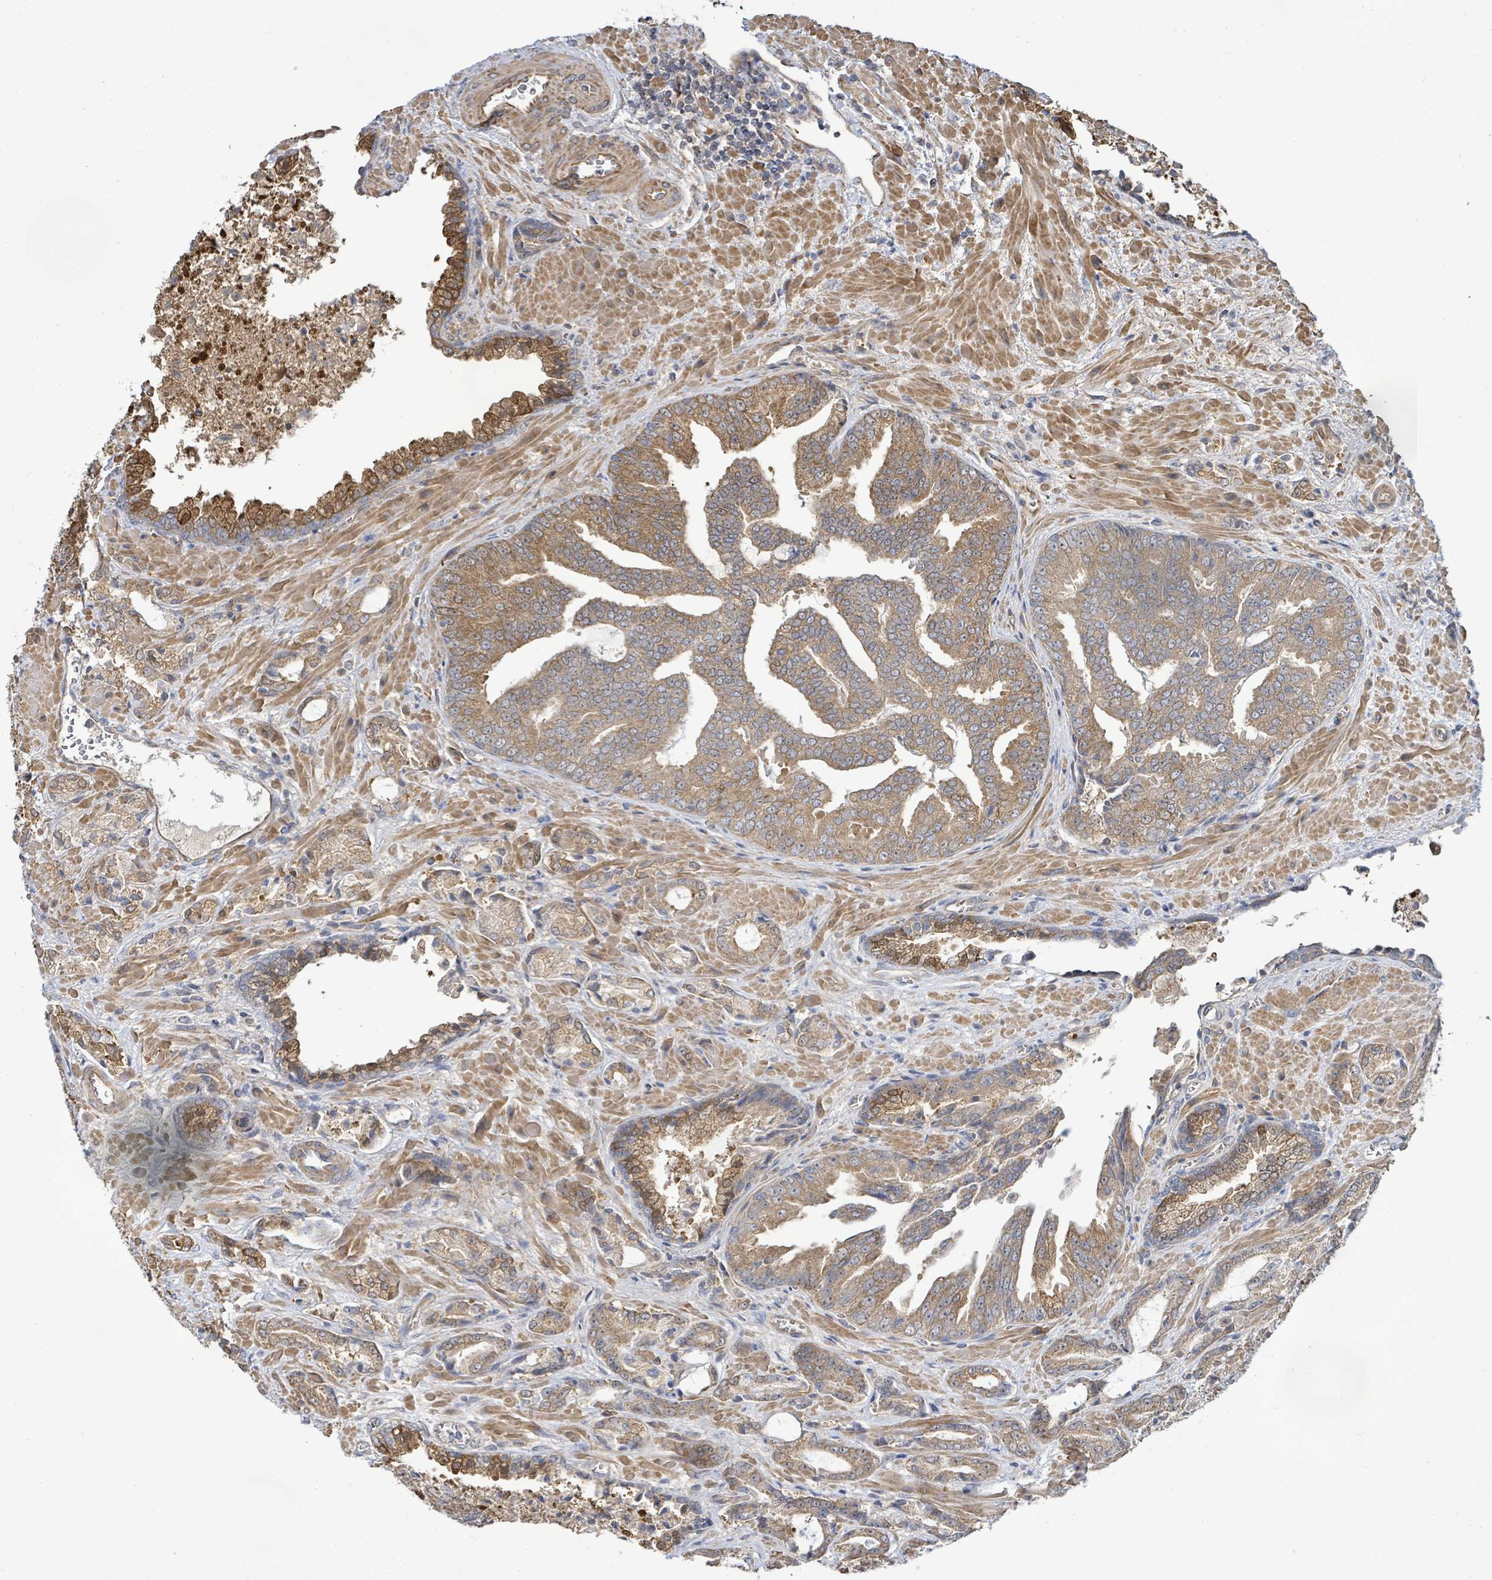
{"staining": {"intensity": "moderate", "quantity": ">75%", "location": "cytoplasmic/membranous"}, "tissue": "prostate cancer", "cell_type": "Tumor cells", "image_type": "cancer", "snomed": [{"axis": "morphology", "description": "Adenocarcinoma, High grade"}, {"axis": "topography", "description": "Prostate"}], "caption": "A high-resolution micrograph shows immunohistochemistry staining of prostate cancer, which displays moderate cytoplasmic/membranous expression in about >75% of tumor cells. The staining was performed using DAB (3,3'-diaminobenzidine) to visualize the protein expression in brown, while the nuclei were stained in blue with hematoxylin (Magnification: 20x).", "gene": "KBTBD11", "patient": {"sex": "male", "age": 68}}